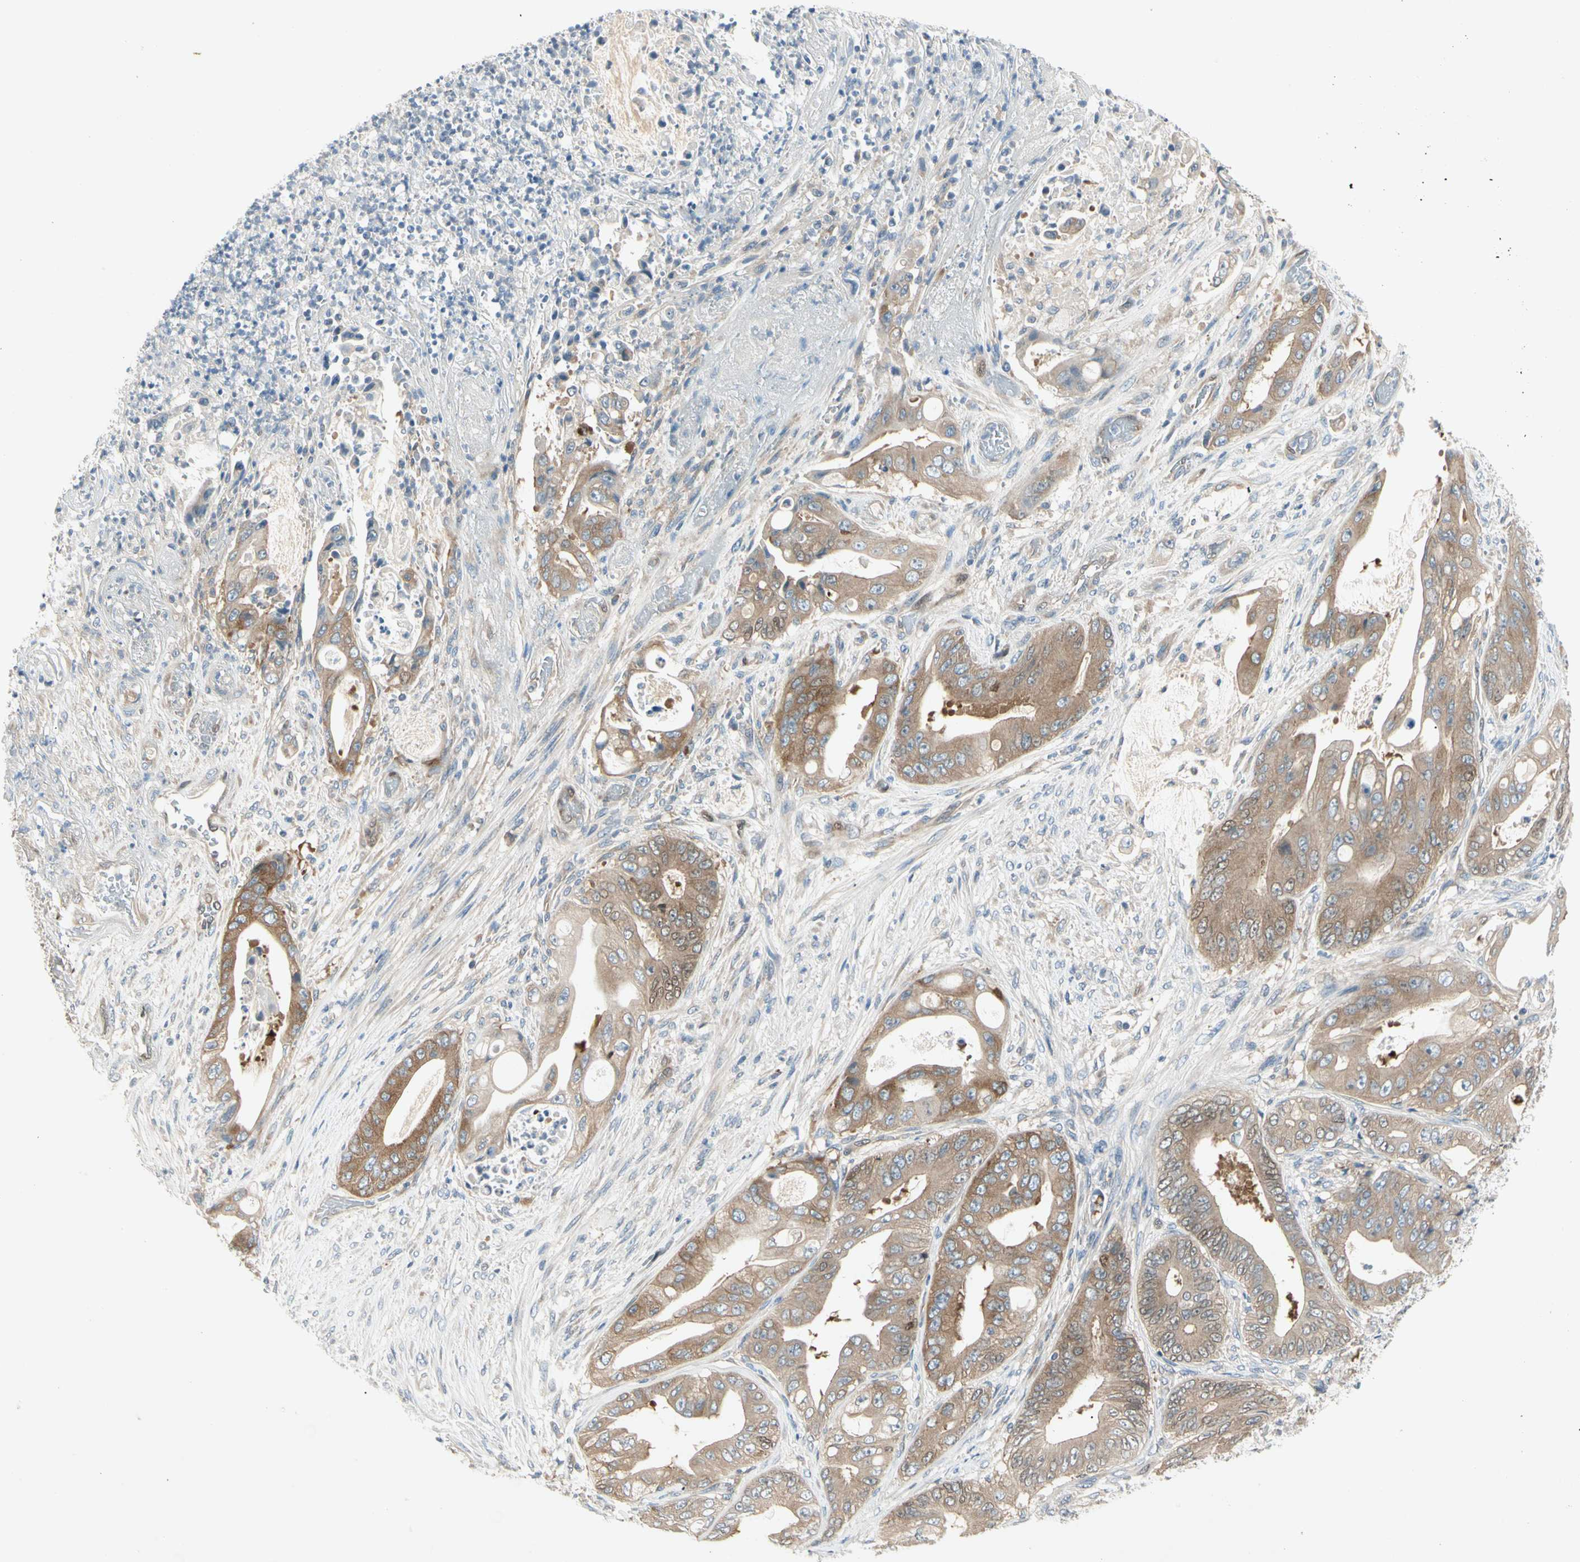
{"staining": {"intensity": "moderate", "quantity": ">75%", "location": "cytoplasmic/membranous"}, "tissue": "stomach cancer", "cell_type": "Tumor cells", "image_type": "cancer", "snomed": [{"axis": "morphology", "description": "Adenocarcinoma, NOS"}, {"axis": "topography", "description": "Stomach"}], "caption": "Human stomach cancer stained with a protein marker exhibits moderate staining in tumor cells.", "gene": "IL1R1", "patient": {"sex": "female", "age": 73}}